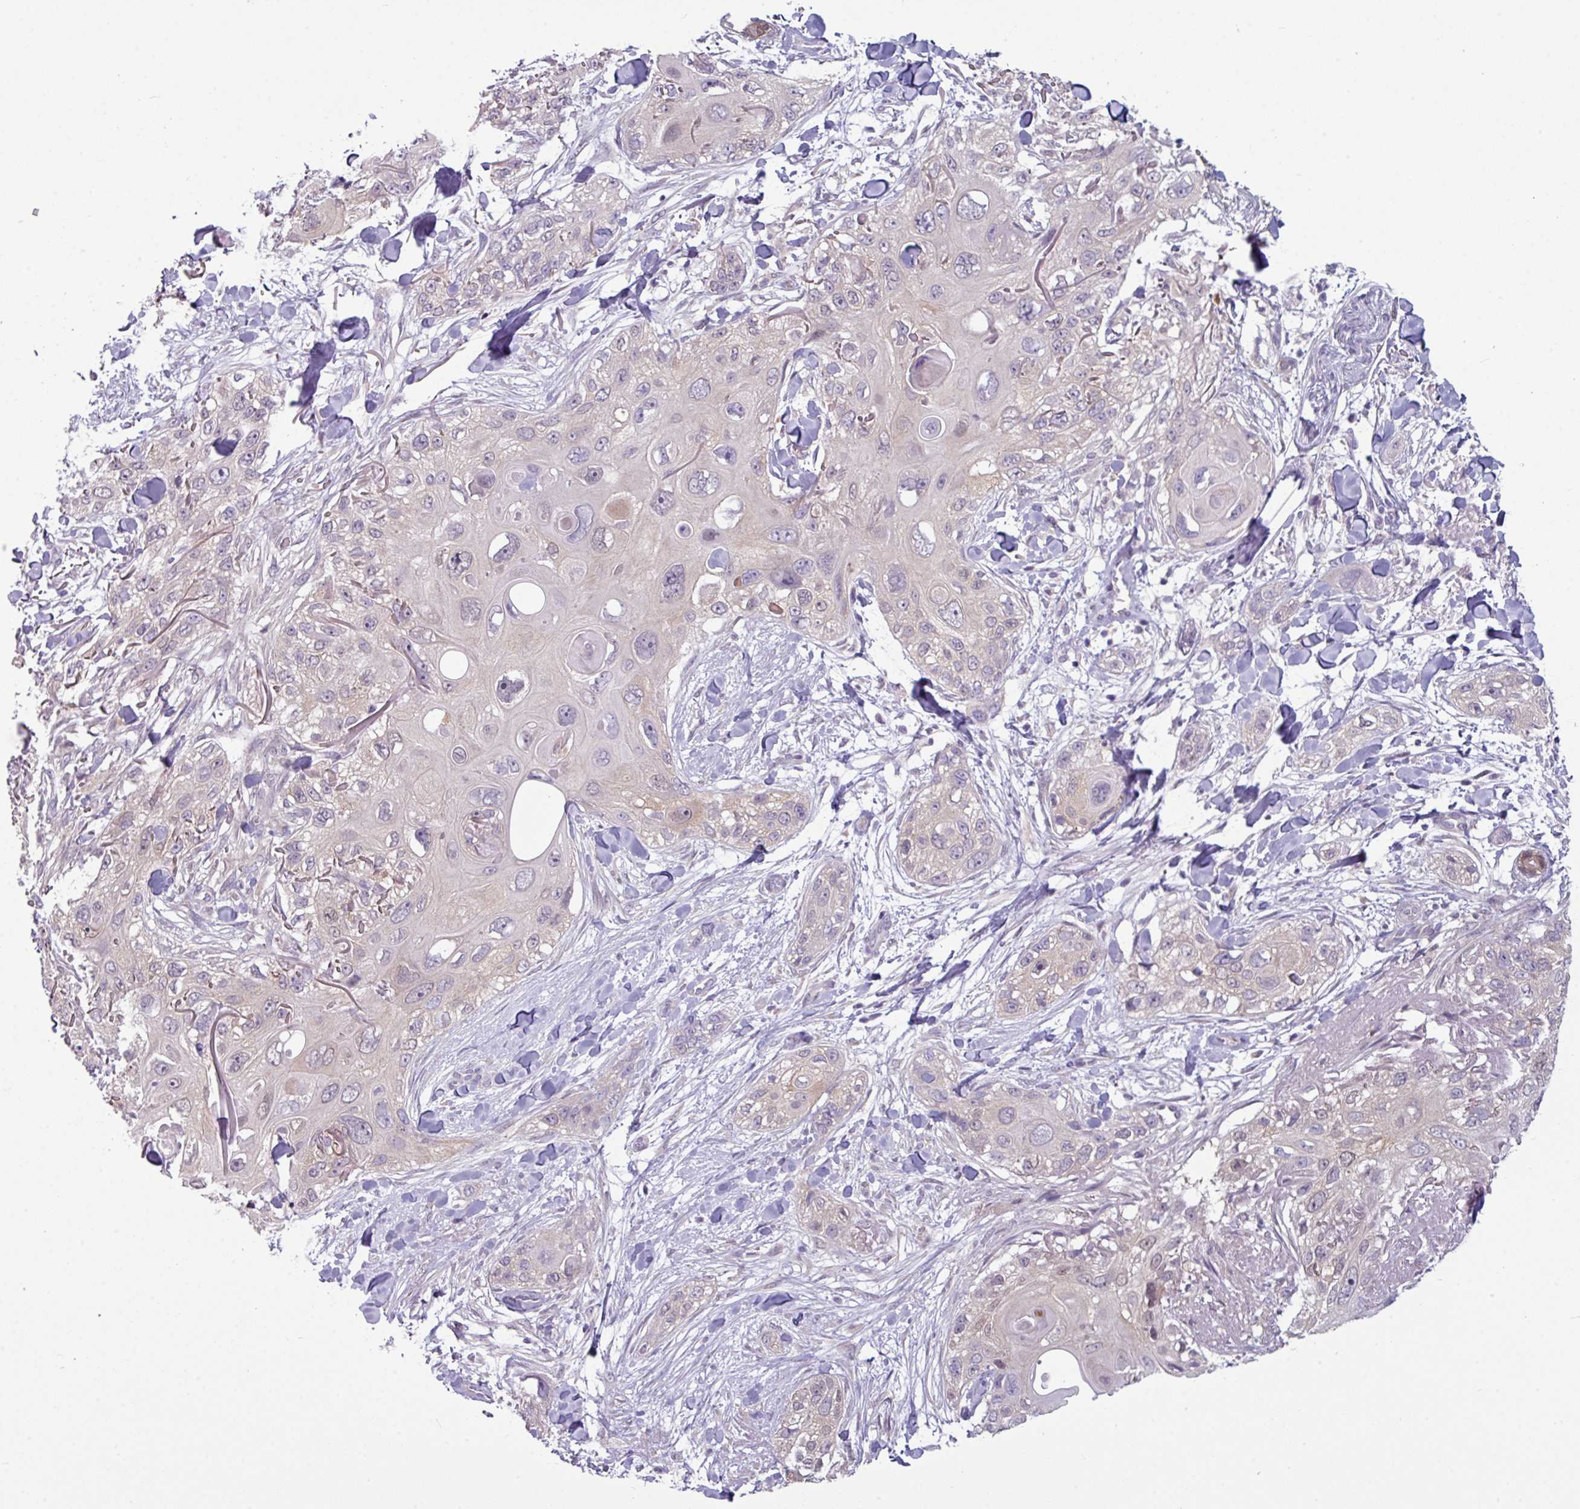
{"staining": {"intensity": "negative", "quantity": "none", "location": "none"}, "tissue": "skin cancer", "cell_type": "Tumor cells", "image_type": "cancer", "snomed": [{"axis": "morphology", "description": "Normal tissue, NOS"}, {"axis": "morphology", "description": "Squamous cell carcinoma, NOS"}, {"axis": "topography", "description": "Skin"}], "caption": "Tumor cells are negative for brown protein staining in skin squamous cell carcinoma. The staining is performed using DAB brown chromogen with nuclei counter-stained in using hematoxylin.", "gene": "TTLL12", "patient": {"sex": "male", "age": 72}}